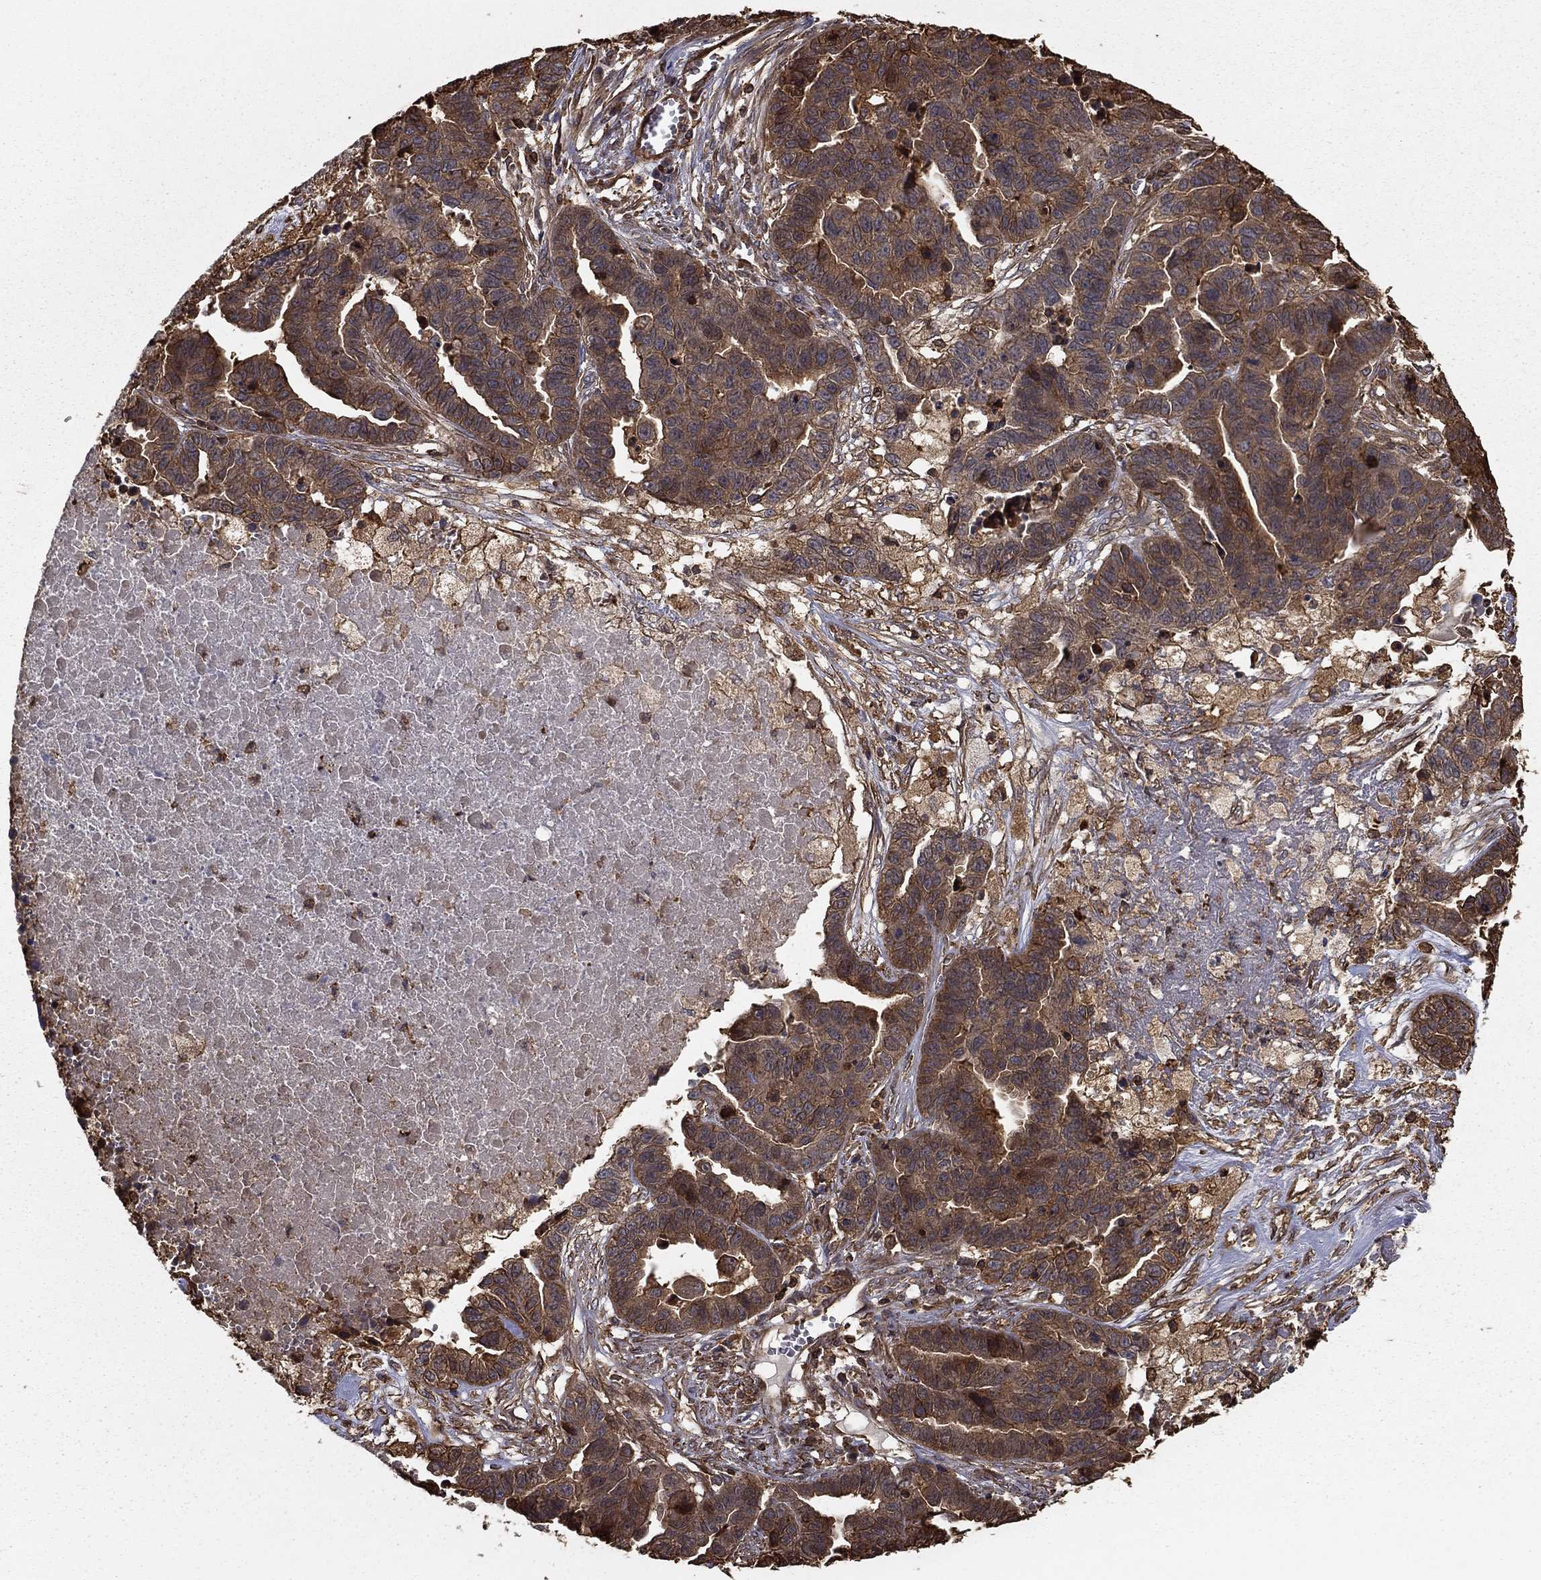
{"staining": {"intensity": "moderate", "quantity": "<25%", "location": "cytoplasmic/membranous"}, "tissue": "ovarian cancer", "cell_type": "Tumor cells", "image_type": "cancer", "snomed": [{"axis": "morphology", "description": "Cystadenocarcinoma, serous, NOS"}, {"axis": "topography", "description": "Ovary"}], "caption": "The micrograph exhibits immunohistochemical staining of ovarian cancer. There is moderate cytoplasmic/membranous positivity is present in about <25% of tumor cells. (DAB = brown stain, brightfield microscopy at high magnification).", "gene": "HABP4", "patient": {"sex": "female", "age": 87}}